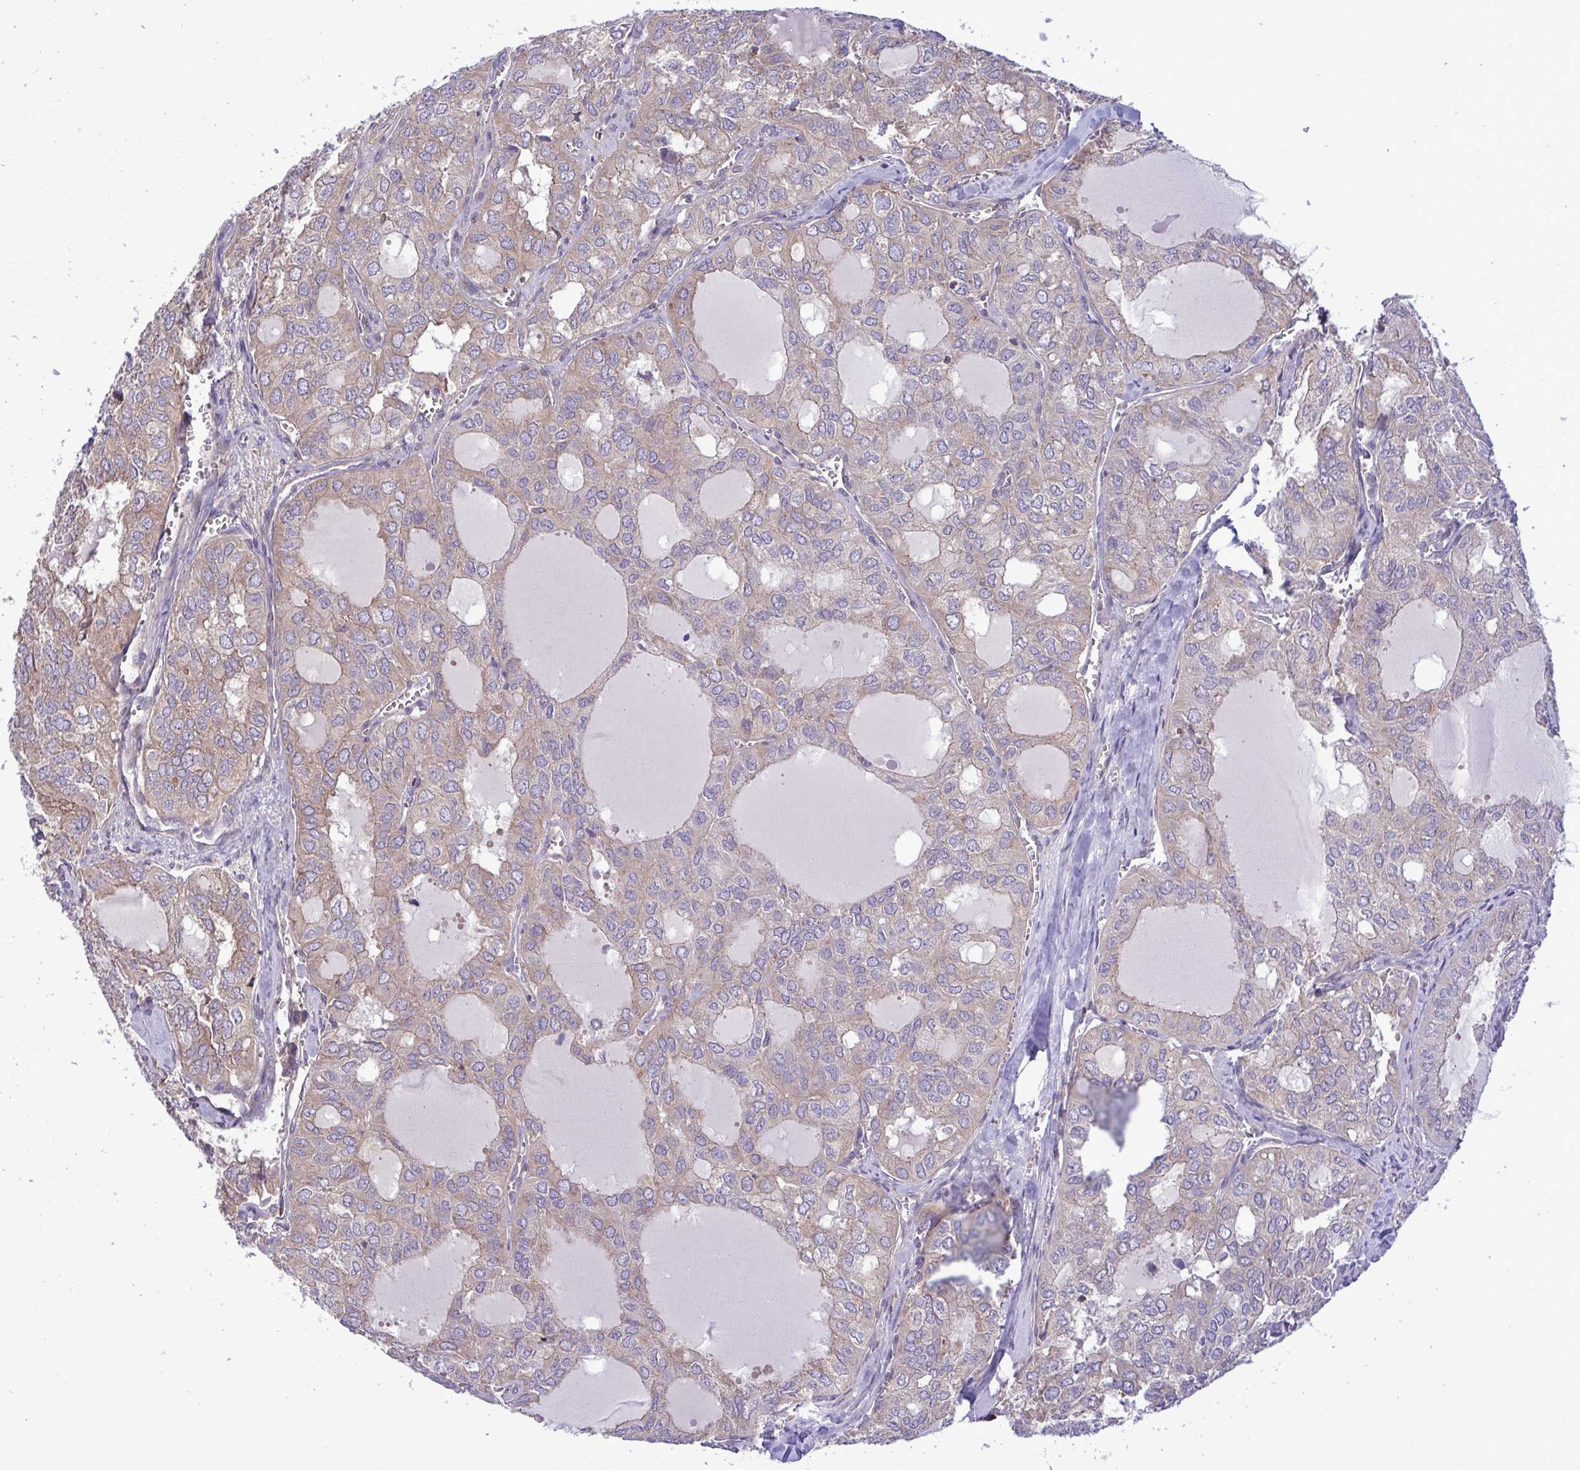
{"staining": {"intensity": "weak", "quantity": "<25%", "location": "cytoplasmic/membranous"}, "tissue": "thyroid cancer", "cell_type": "Tumor cells", "image_type": "cancer", "snomed": [{"axis": "morphology", "description": "Follicular adenoma carcinoma, NOS"}, {"axis": "topography", "description": "Thyroid gland"}], "caption": "Immunohistochemical staining of thyroid cancer (follicular adenoma carcinoma) displays no significant expression in tumor cells. (DAB IHC, high magnification).", "gene": "GRB14", "patient": {"sex": "male", "age": 75}}